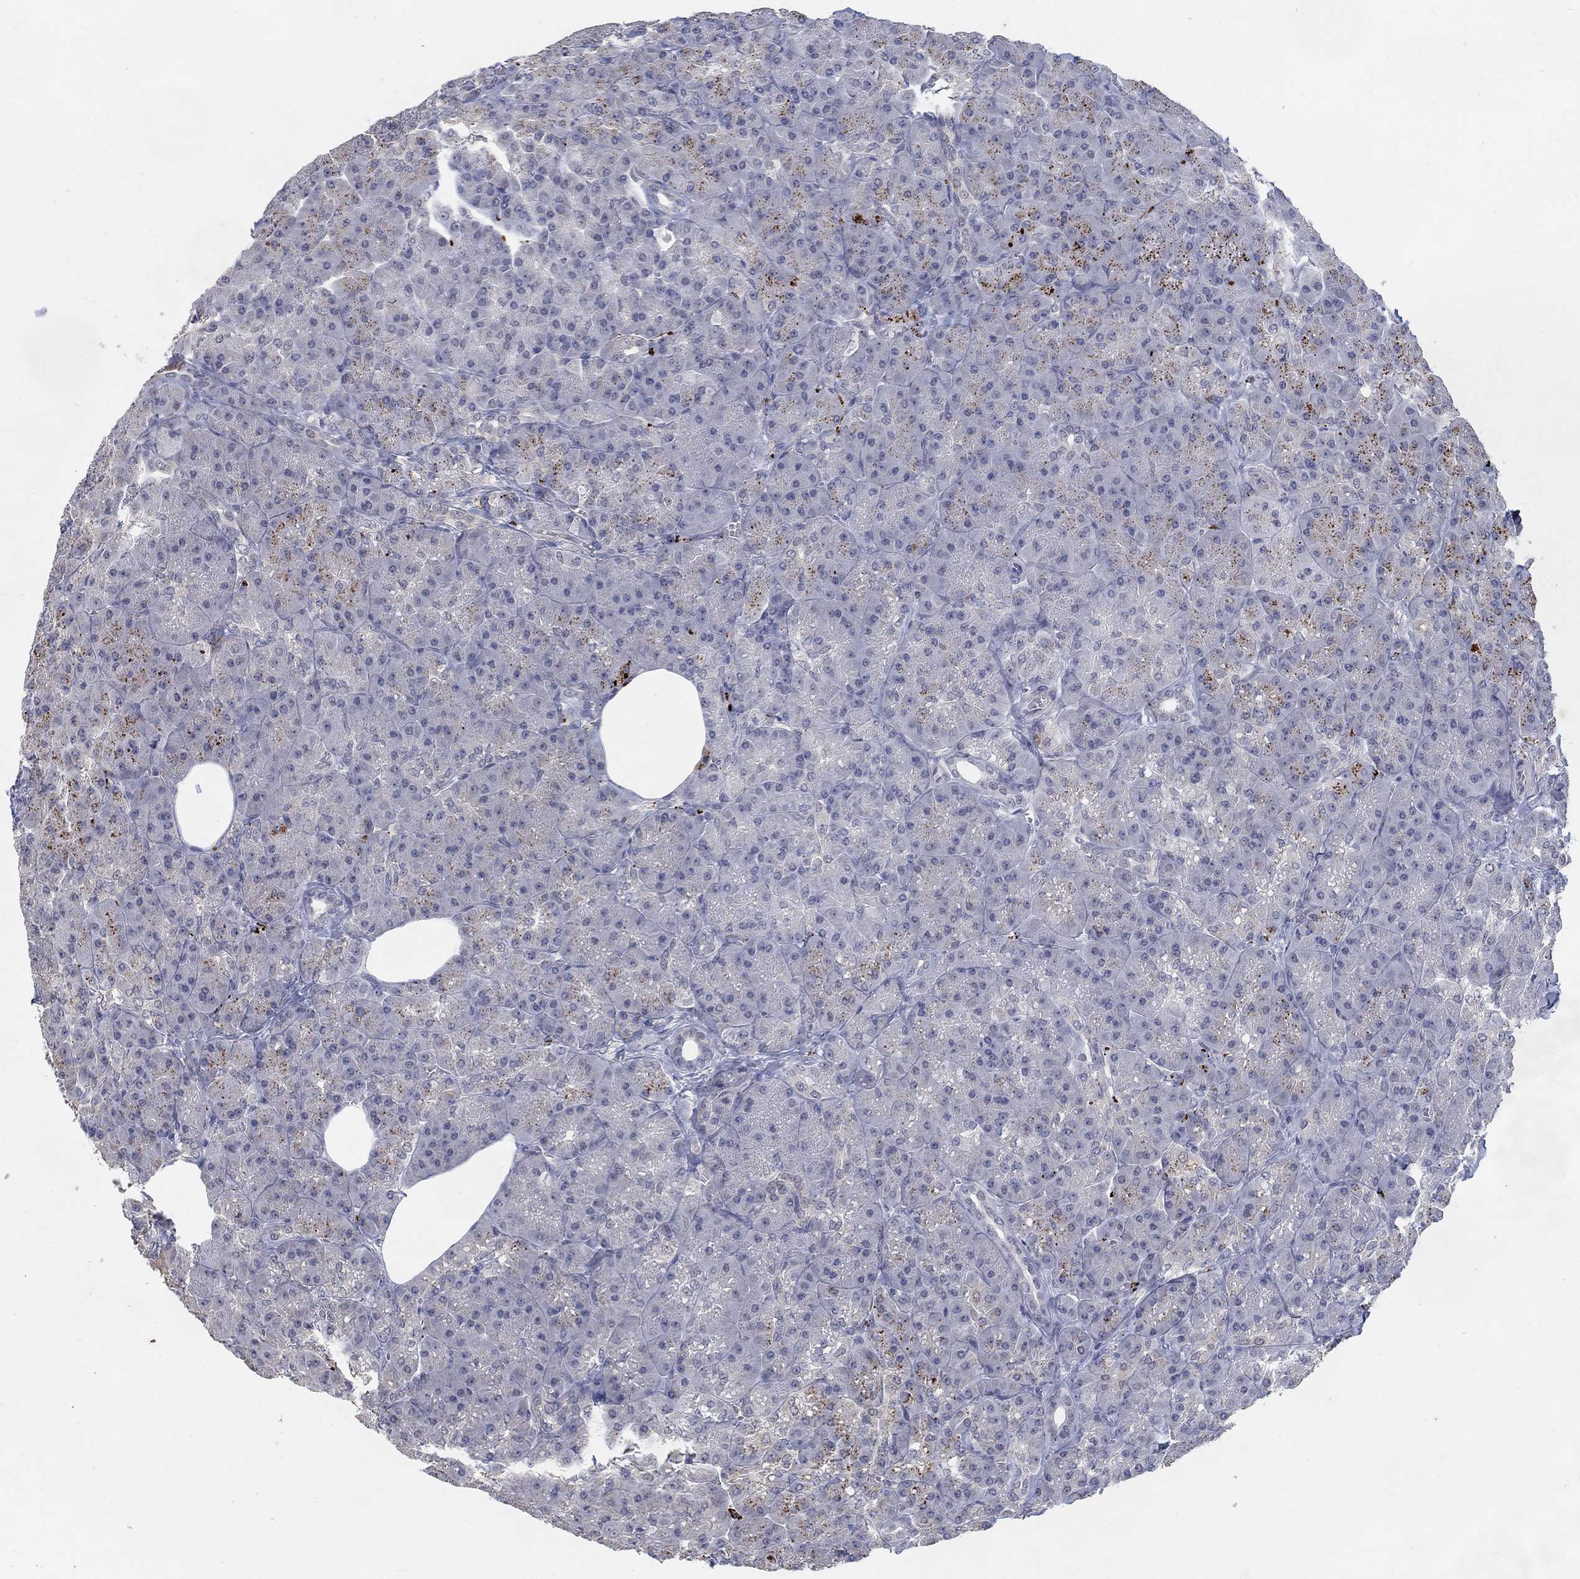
{"staining": {"intensity": "moderate", "quantity": "<25%", "location": "cytoplasmic/membranous"}, "tissue": "pancreas", "cell_type": "Exocrine glandular cells", "image_type": "normal", "snomed": [{"axis": "morphology", "description": "Normal tissue, NOS"}, {"axis": "topography", "description": "Pancreas"}], "caption": "Immunohistochemistry (IHC) image of unremarkable human pancreas stained for a protein (brown), which demonstrates low levels of moderate cytoplasmic/membranous positivity in approximately <25% of exocrine glandular cells.", "gene": "MTSS2", "patient": {"sex": "male", "age": 57}}